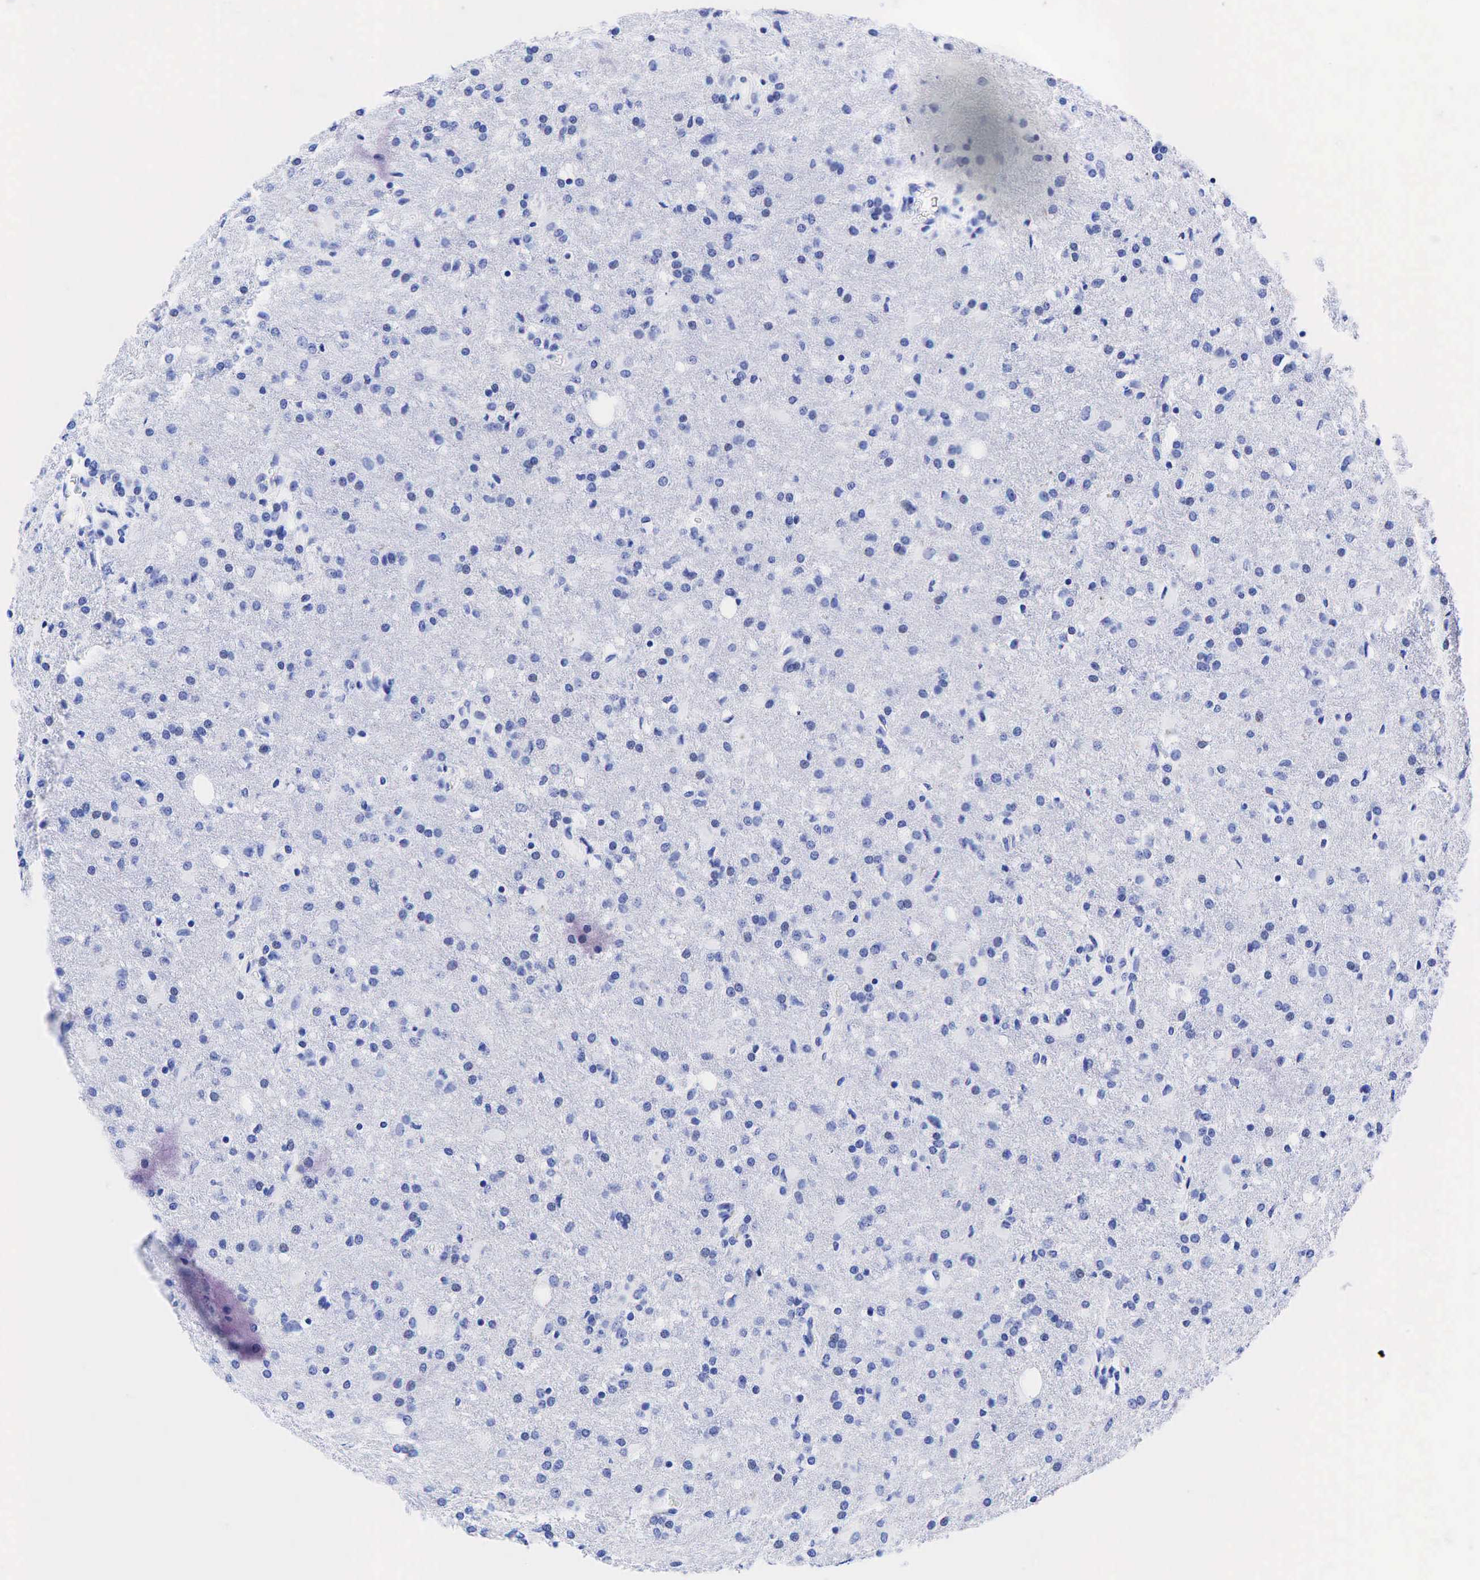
{"staining": {"intensity": "negative", "quantity": "none", "location": "none"}, "tissue": "glioma", "cell_type": "Tumor cells", "image_type": "cancer", "snomed": [{"axis": "morphology", "description": "Glioma, malignant, High grade"}, {"axis": "topography", "description": "Brain"}], "caption": "Immunohistochemistry of human malignant high-grade glioma shows no positivity in tumor cells.", "gene": "KRT19", "patient": {"sex": "male", "age": 68}}